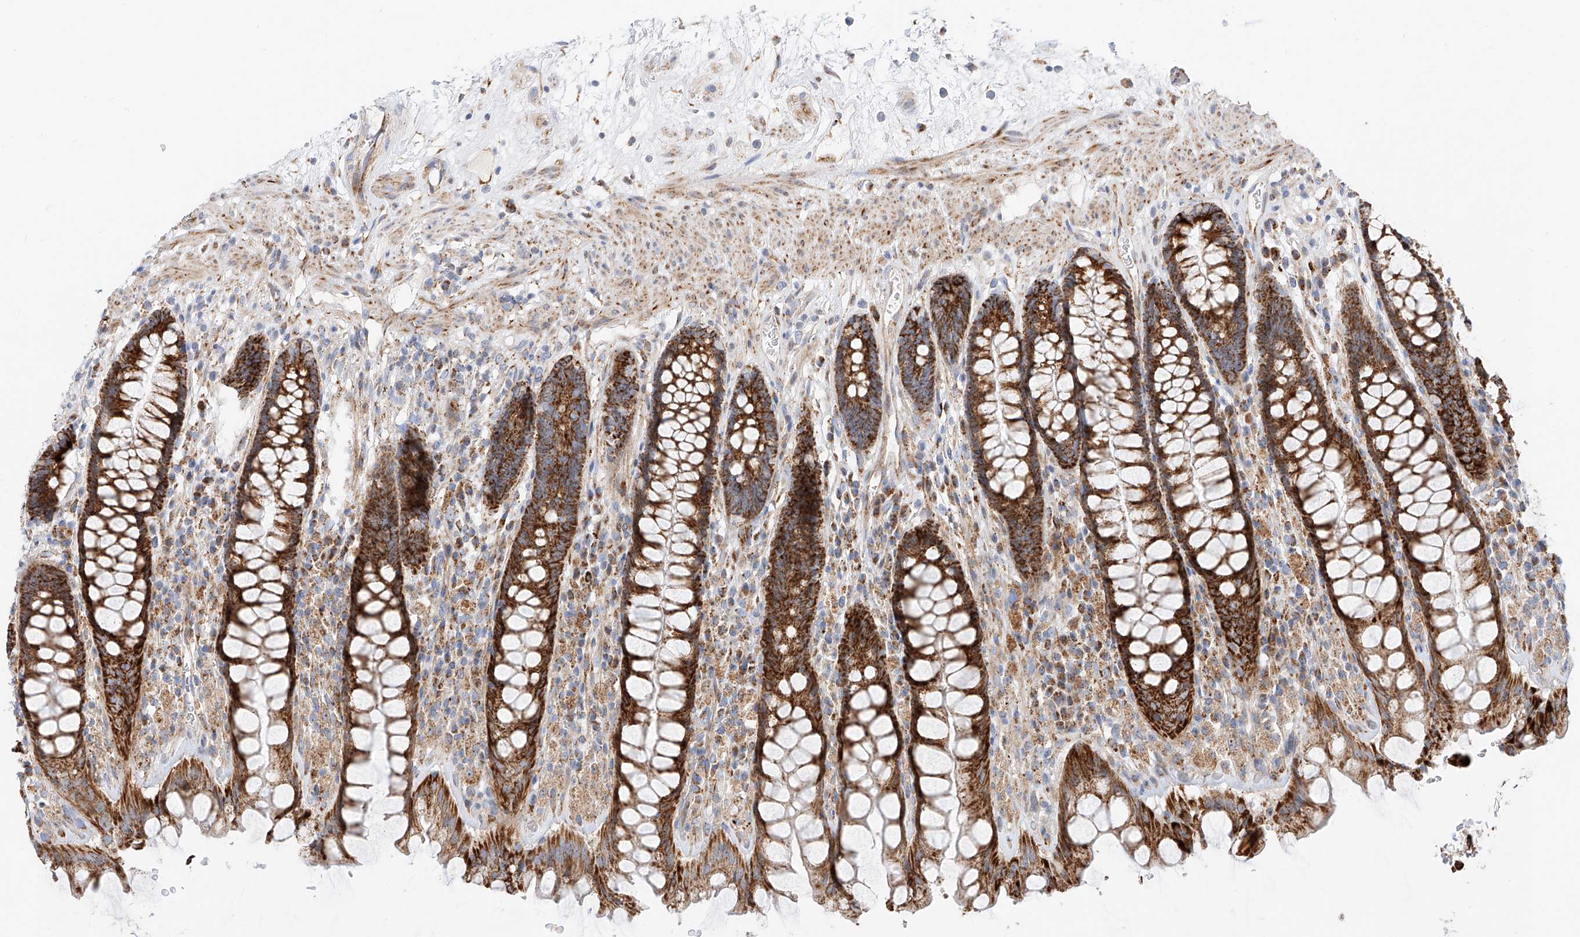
{"staining": {"intensity": "strong", "quantity": ">75%", "location": "cytoplasmic/membranous"}, "tissue": "rectum", "cell_type": "Glandular cells", "image_type": "normal", "snomed": [{"axis": "morphology", "description": "Normal tissue, NOS"}, {"axis": "topography", "description": "Rectum"}], "caption": "Immunohistochemistry (IHC) staining of benign rectum, which exhibits high levels of strong cytoplasmic/membranous positivity in approximately >75% of glandular cells indicating strong cytoplasmic/membranous protein expression. The staining was performed using DAB (brown) for protein detection and nuclei were counterstained in hematoxylin (blue).", "gene": "CST9", "patient": {"sex": "male", "age": 64}}